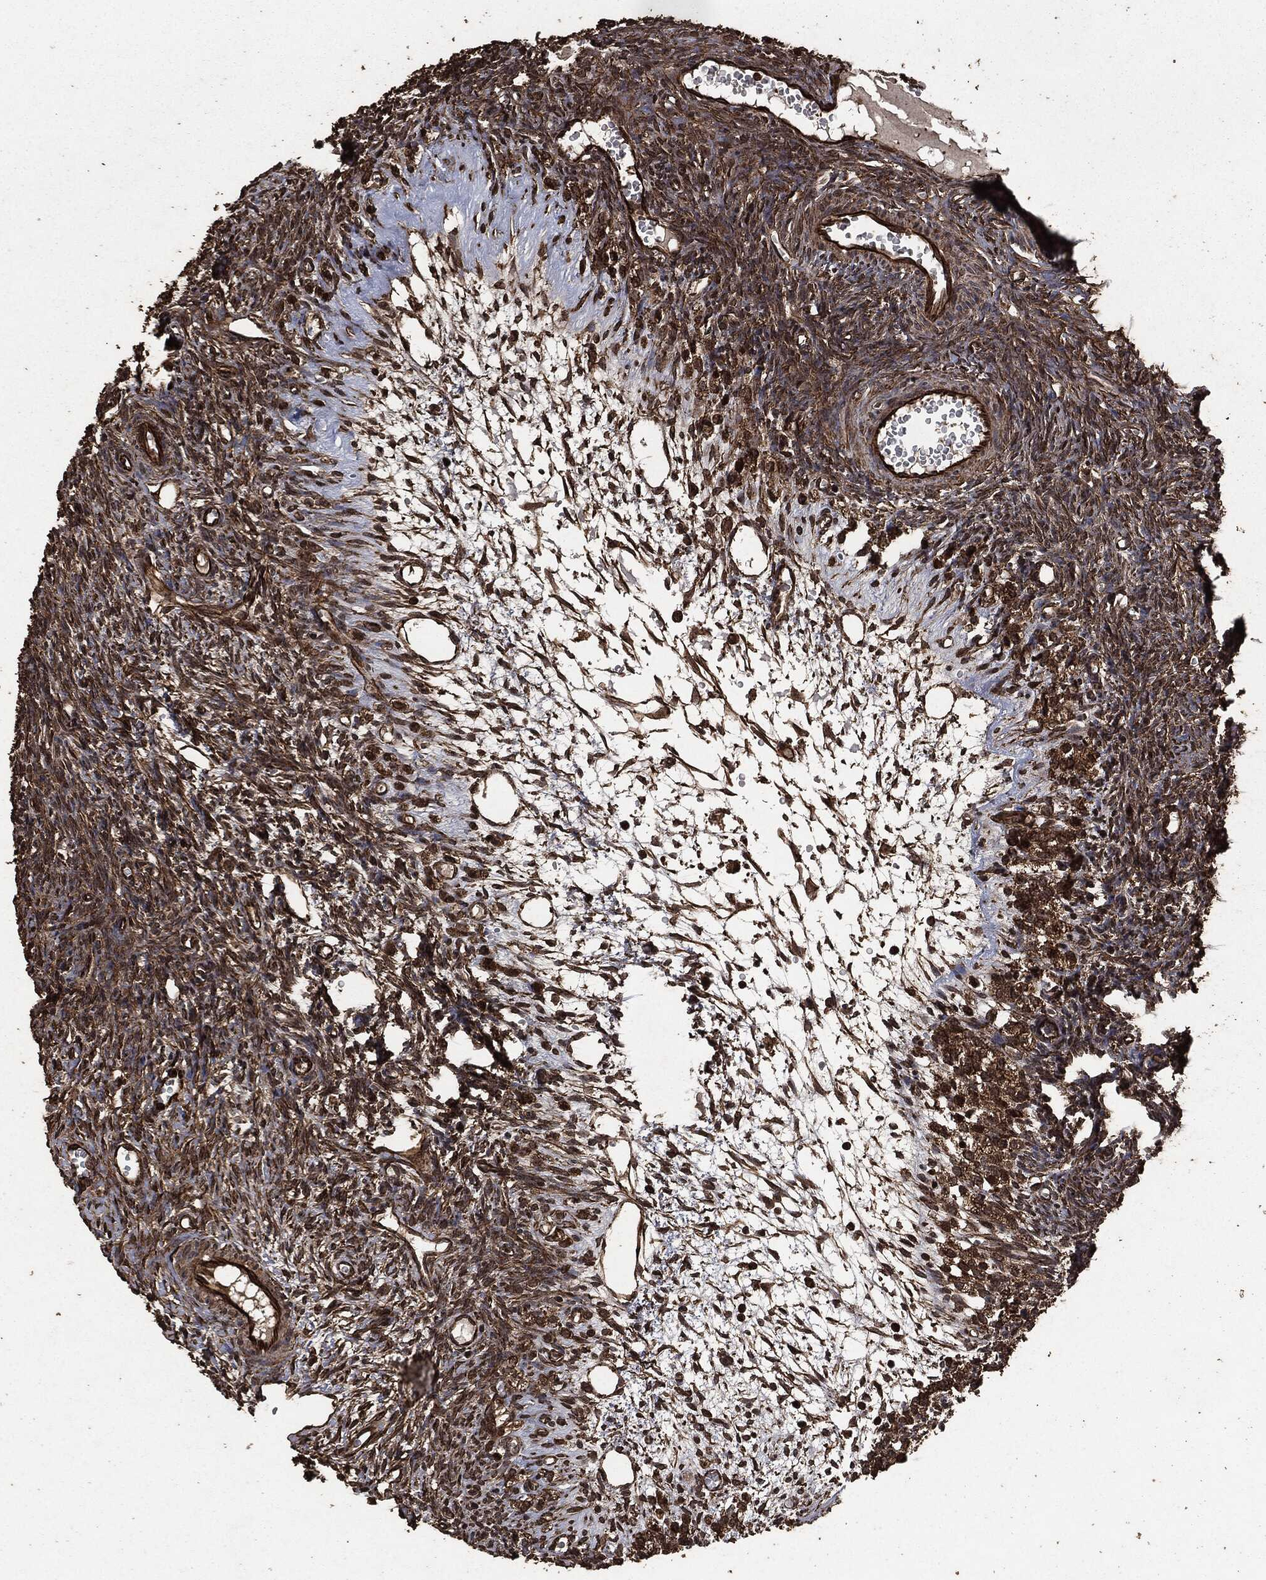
{"staining": {"intensity": "strong", "quantity": ">75%", "location": "cytoplasmic/membranous"}, "tissue": "ovary", "cell_type": "Follicle cells", "image_type": "normal", "snomed": [{"axis": "morphology", "description": "Normal tissue, NOS"}, {"axis": "topography", "description": "Ovary"}], "caption": "The micrograph shows a brown stain indicating the presence of a protein in the cytoplasmic/membranous of follicle cells in ovary.", "gene": "HRAS", "patient": {"sex": "female", "age": 27}}